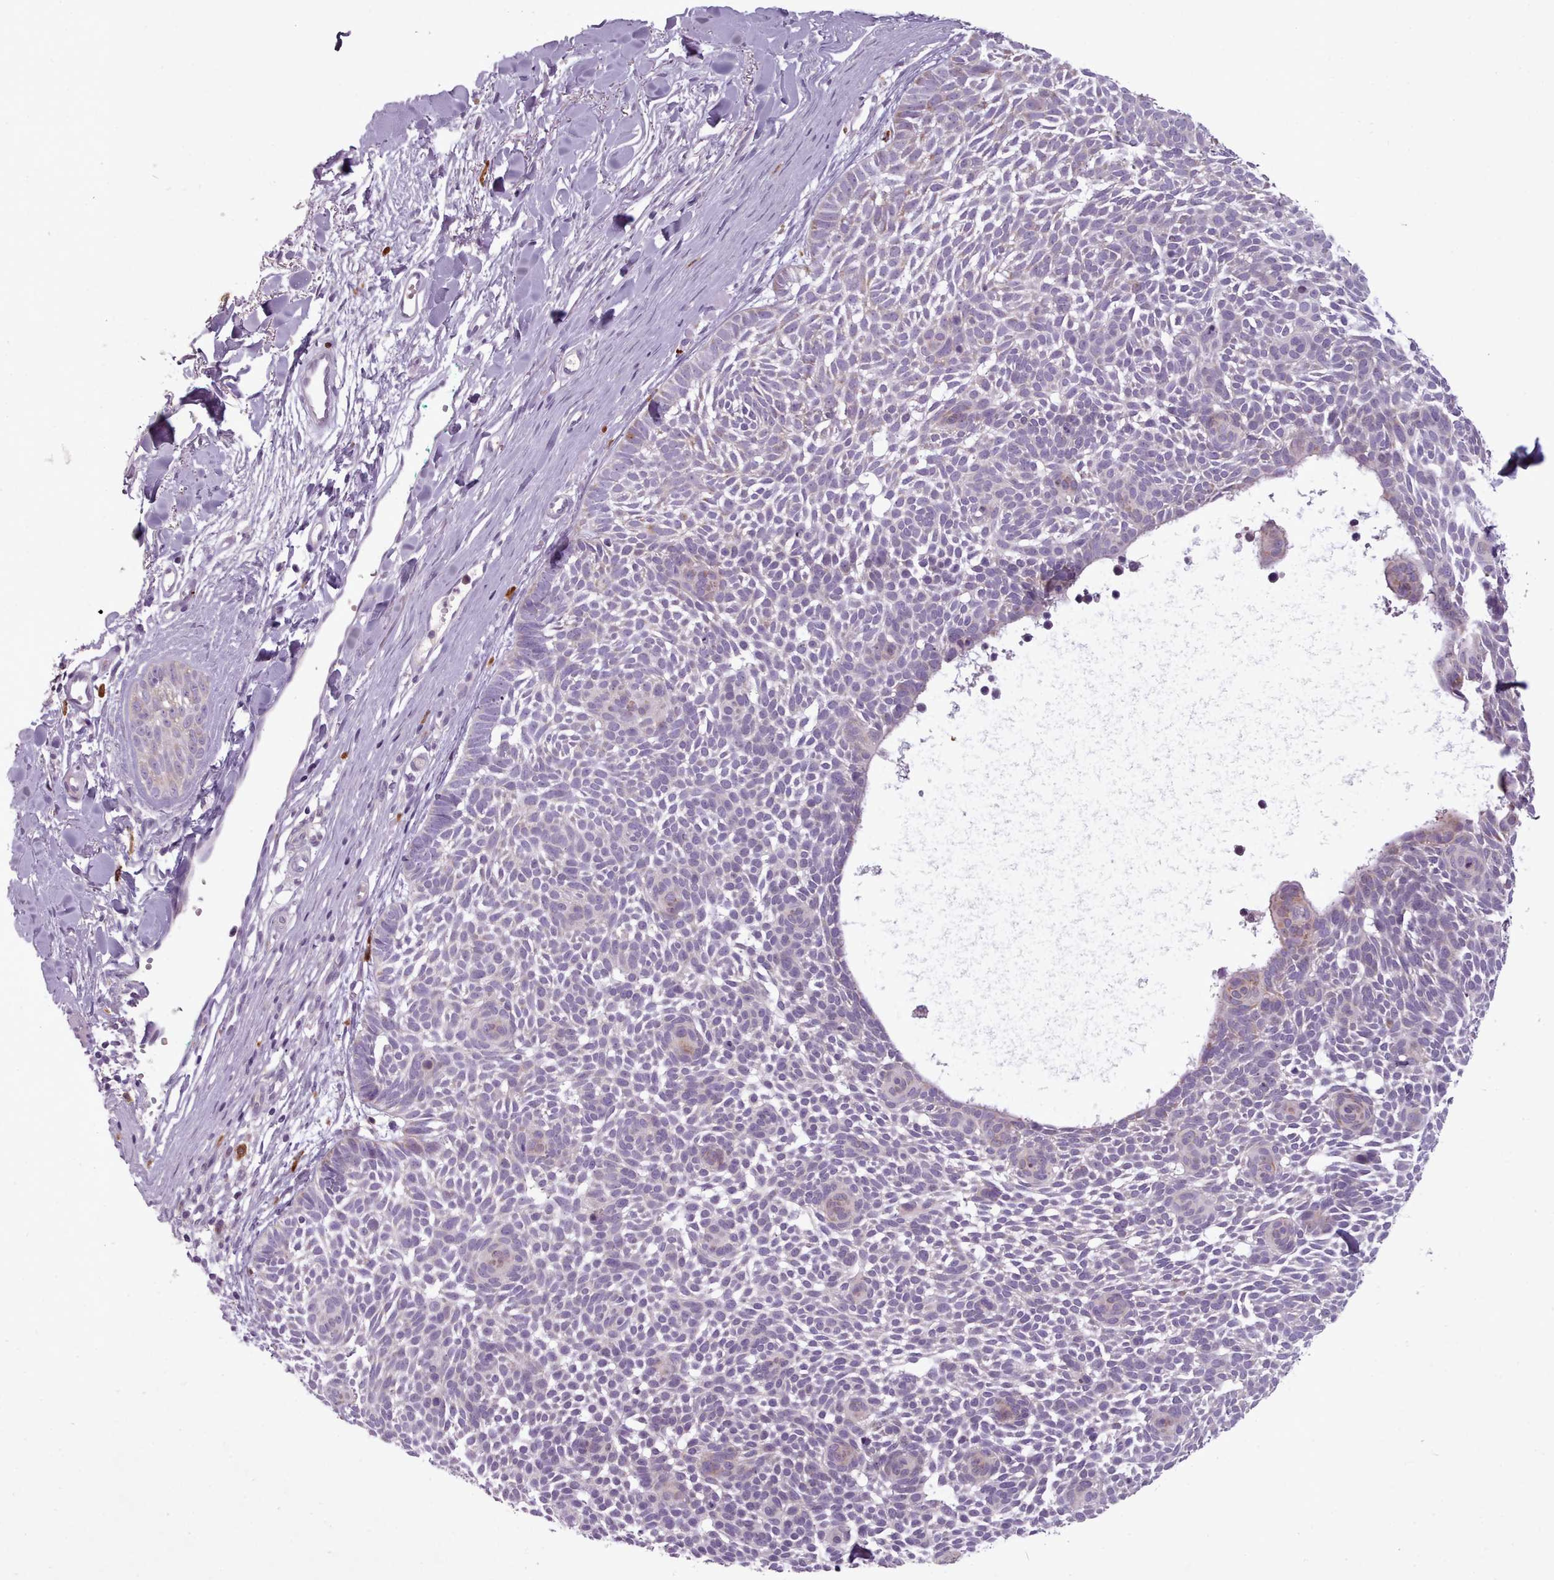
{"staining": {"intensity": "negative", "quantity": "none", "location": "none"}, "tissue": "skin cancer", "cell_type": "Tumor cells", "image_type": "cancer", "snomed": [{"axis": "morphology", "description": "Basal cell carcinoma"}, {"axis": "topography", "description": "Skin"}], "caption": "IHC micrograph of neoplastic tissue: skin cancer (basal cell carcinoma) stained with DAB (3,3'-diaminobenzidine) reveals no significant protein positivity in tumor cells. (DAB (3,3'-diaminobenzidine) immunohistochemistry, high magnification).", "gene": "LAPTM5", "patient": {"sex": "male", "age": 61}}